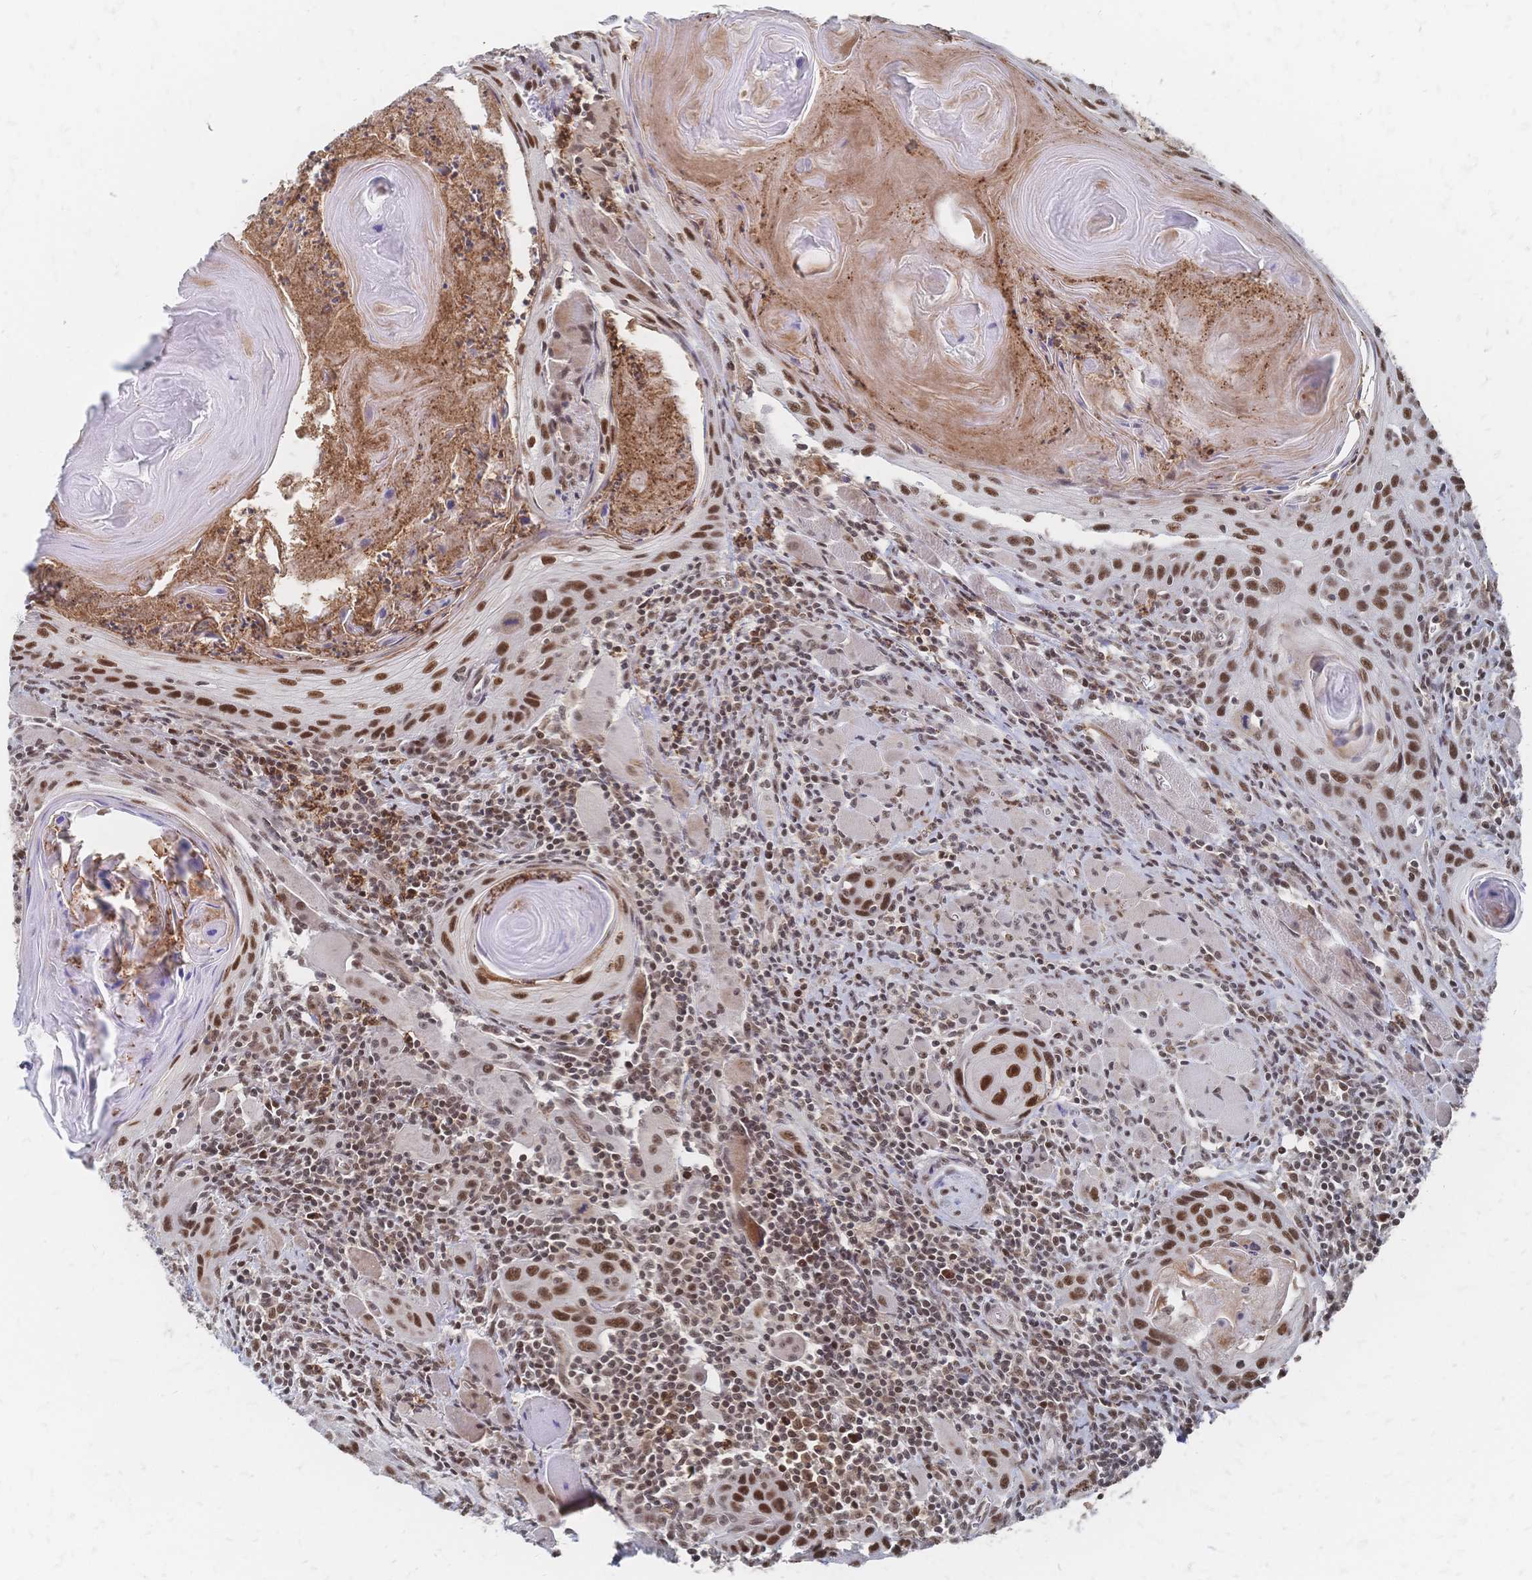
{"staining": {"intensity": "strong", "quantity": ">75%", "location": "nuclear"}, "tissue": "head and neck cancer", "cell_type": "Tumor cells", "image_type": "cancer", "snomed": [{"axis": "morphology", "description": "Squamous cell carcinoma, NOS"}, {"axis": "topography", "description": "Oral tissue"}, {"axis": "topography", "description": "Head-Neck"}], "caption": "This image demonstrates immunohistochemistry (IHC) staining of squamous cell carcinoma (head and neck), with high strong nuclear expression in approximately >75% of tumor cells.", "gene": "NELFA", "patient": {"sex": "male", "age": 58}}